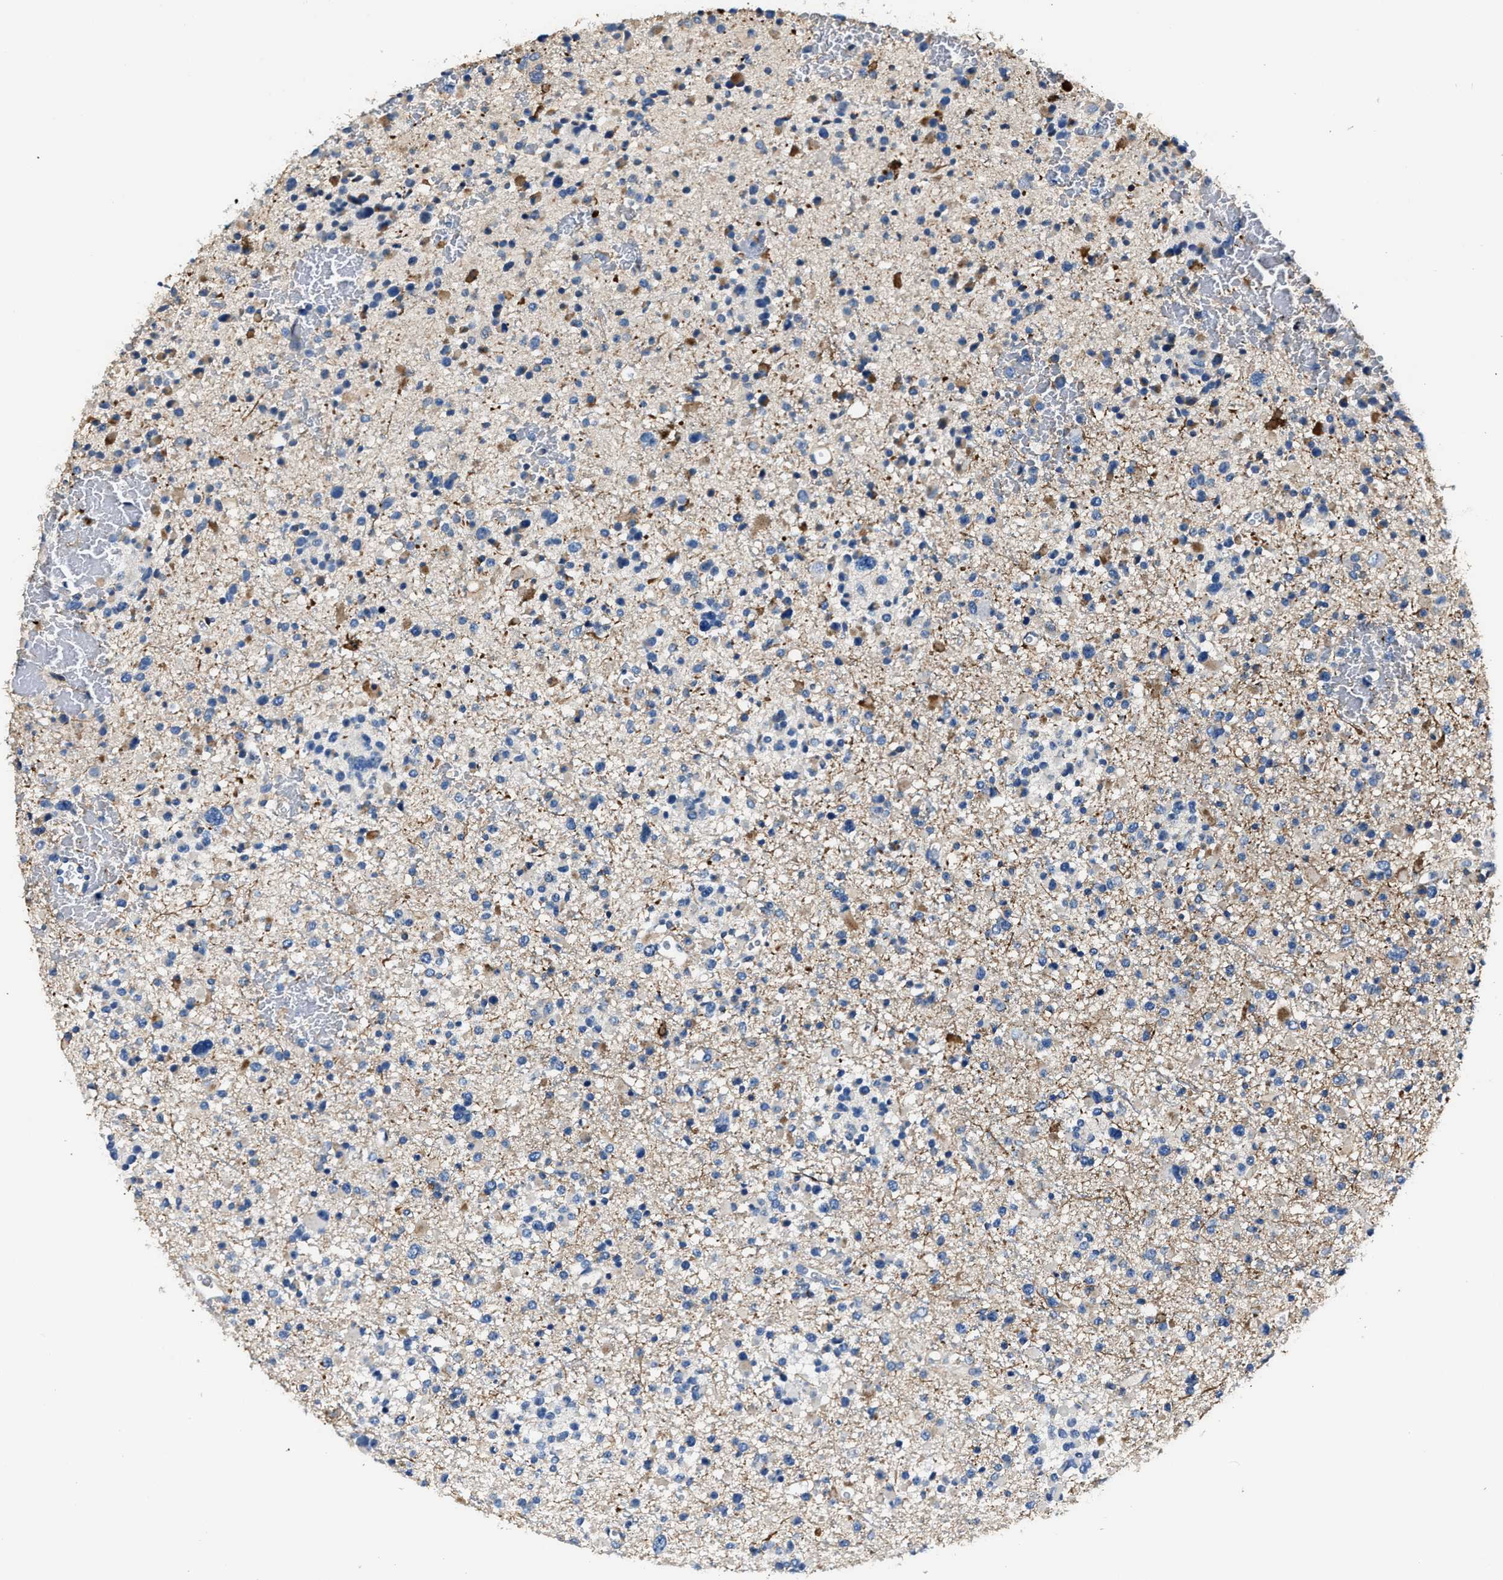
{"staining": {"intensity": "negative", "quantity": "none", "location": "none"}, "tissue": "glioma", "cell_type": "Tumor cells", "image_type": "cancer", "snomed": [{"axis": "morphology", "description": "Glioma, malignant, Low grade"}, {"axis": "topography", "description": "Brain"}], "caption": "Tumor cells are negative for brown protein staining in glioma.", "gene": "DNAJC24", "patient": {"sex": "female", "age": 22}}